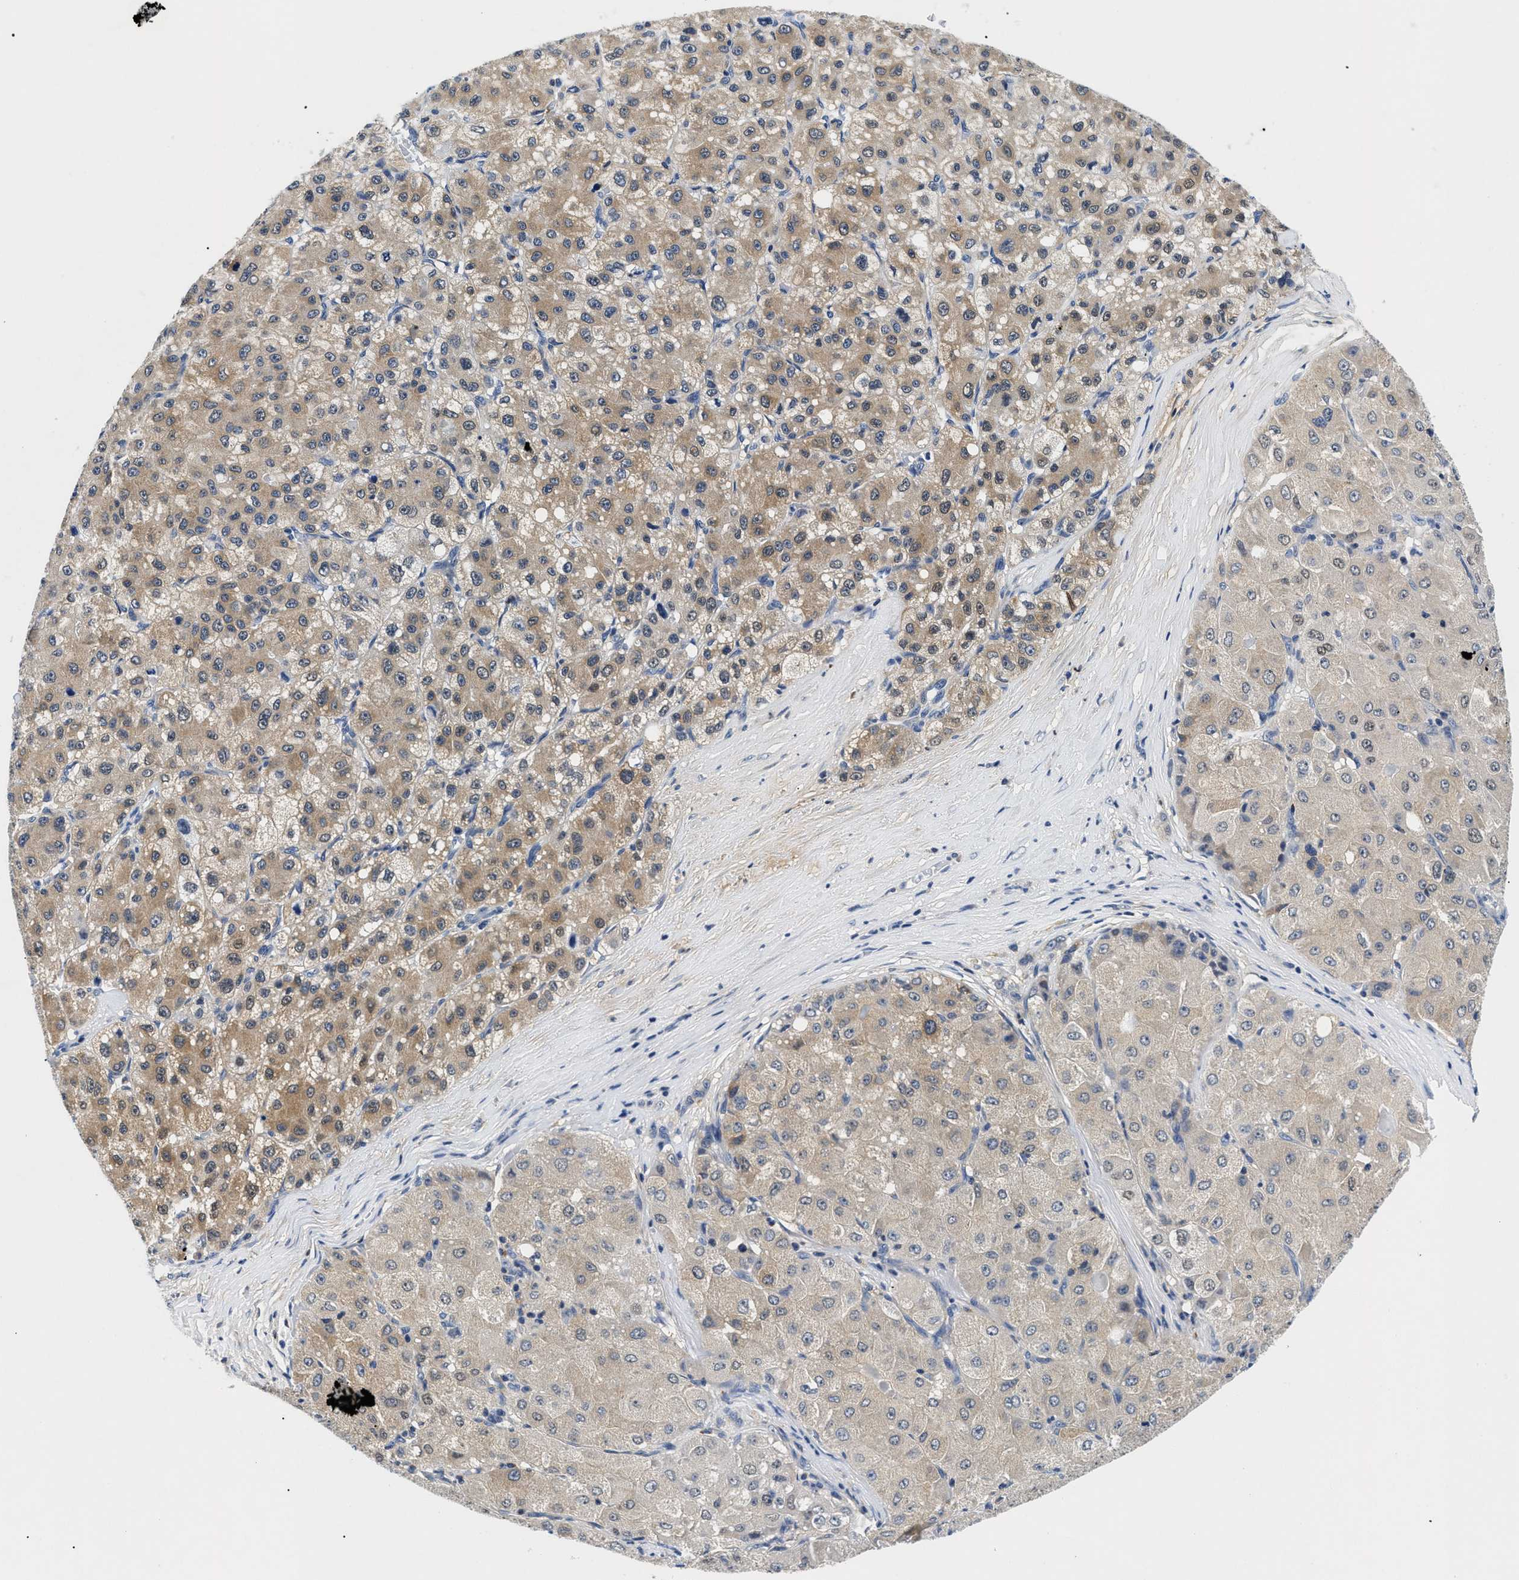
{"staining": {"intensity": "weak", "quantity": "25%-75%", "location": "cytoplasmic/membranous,nuclear"}, "tissue": "liver cancer", "cell_type": "Tumor cells", "image_type": "cancer", "snomed": [{"axis": "morphology", "description": "Carcinoma, Hepatocellular, NOS"}, {"axis": "topography", "description": "Liver"}], "caption": "Protein staining exhibits weak cytoplasmic/membranous and nuclear expression in approximately 25%-75% of tumor cells in hepatocellular carcinoma (liver).", "gene": "MEA1", "patient": {"sex": "male", "age": 80}}